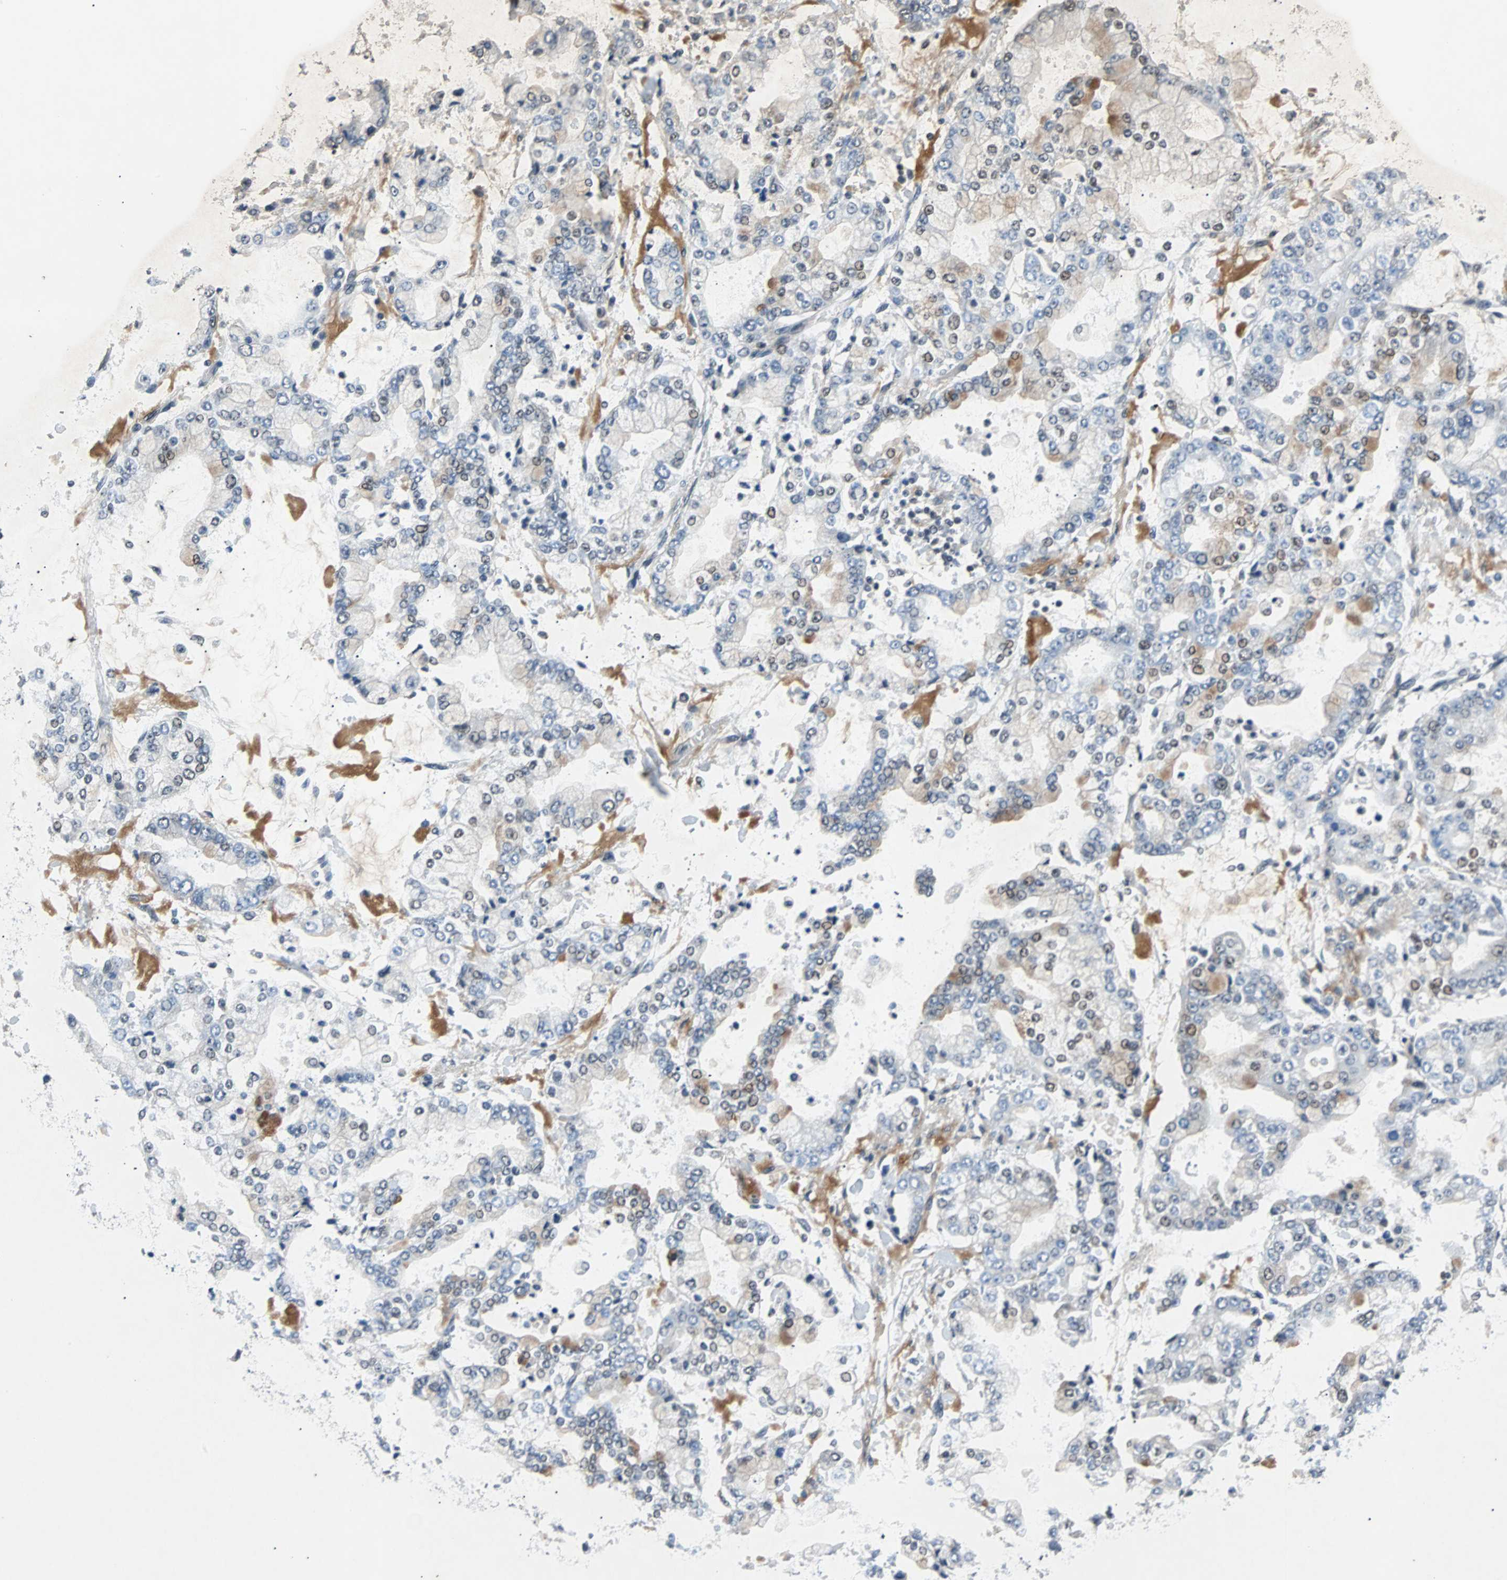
{"staining": {"intensity": "negative", "quantity": "none", "location": "none"}, "tissue": "stomach cancer", "cell_type": "Tumor cells", "image_type": "cancer", "snomed": [{"axis": "morphology", "description": "Adenocarcinoma, NOS"}, {"axis": "topography", "description": "Stomach"}], "caption": "This is an IHC micrograph of stomach adenocarcinoma. There is no positivity in tumor cells.", "gene": "PHC1", "patient": {"sex": "male", "age": 76}}